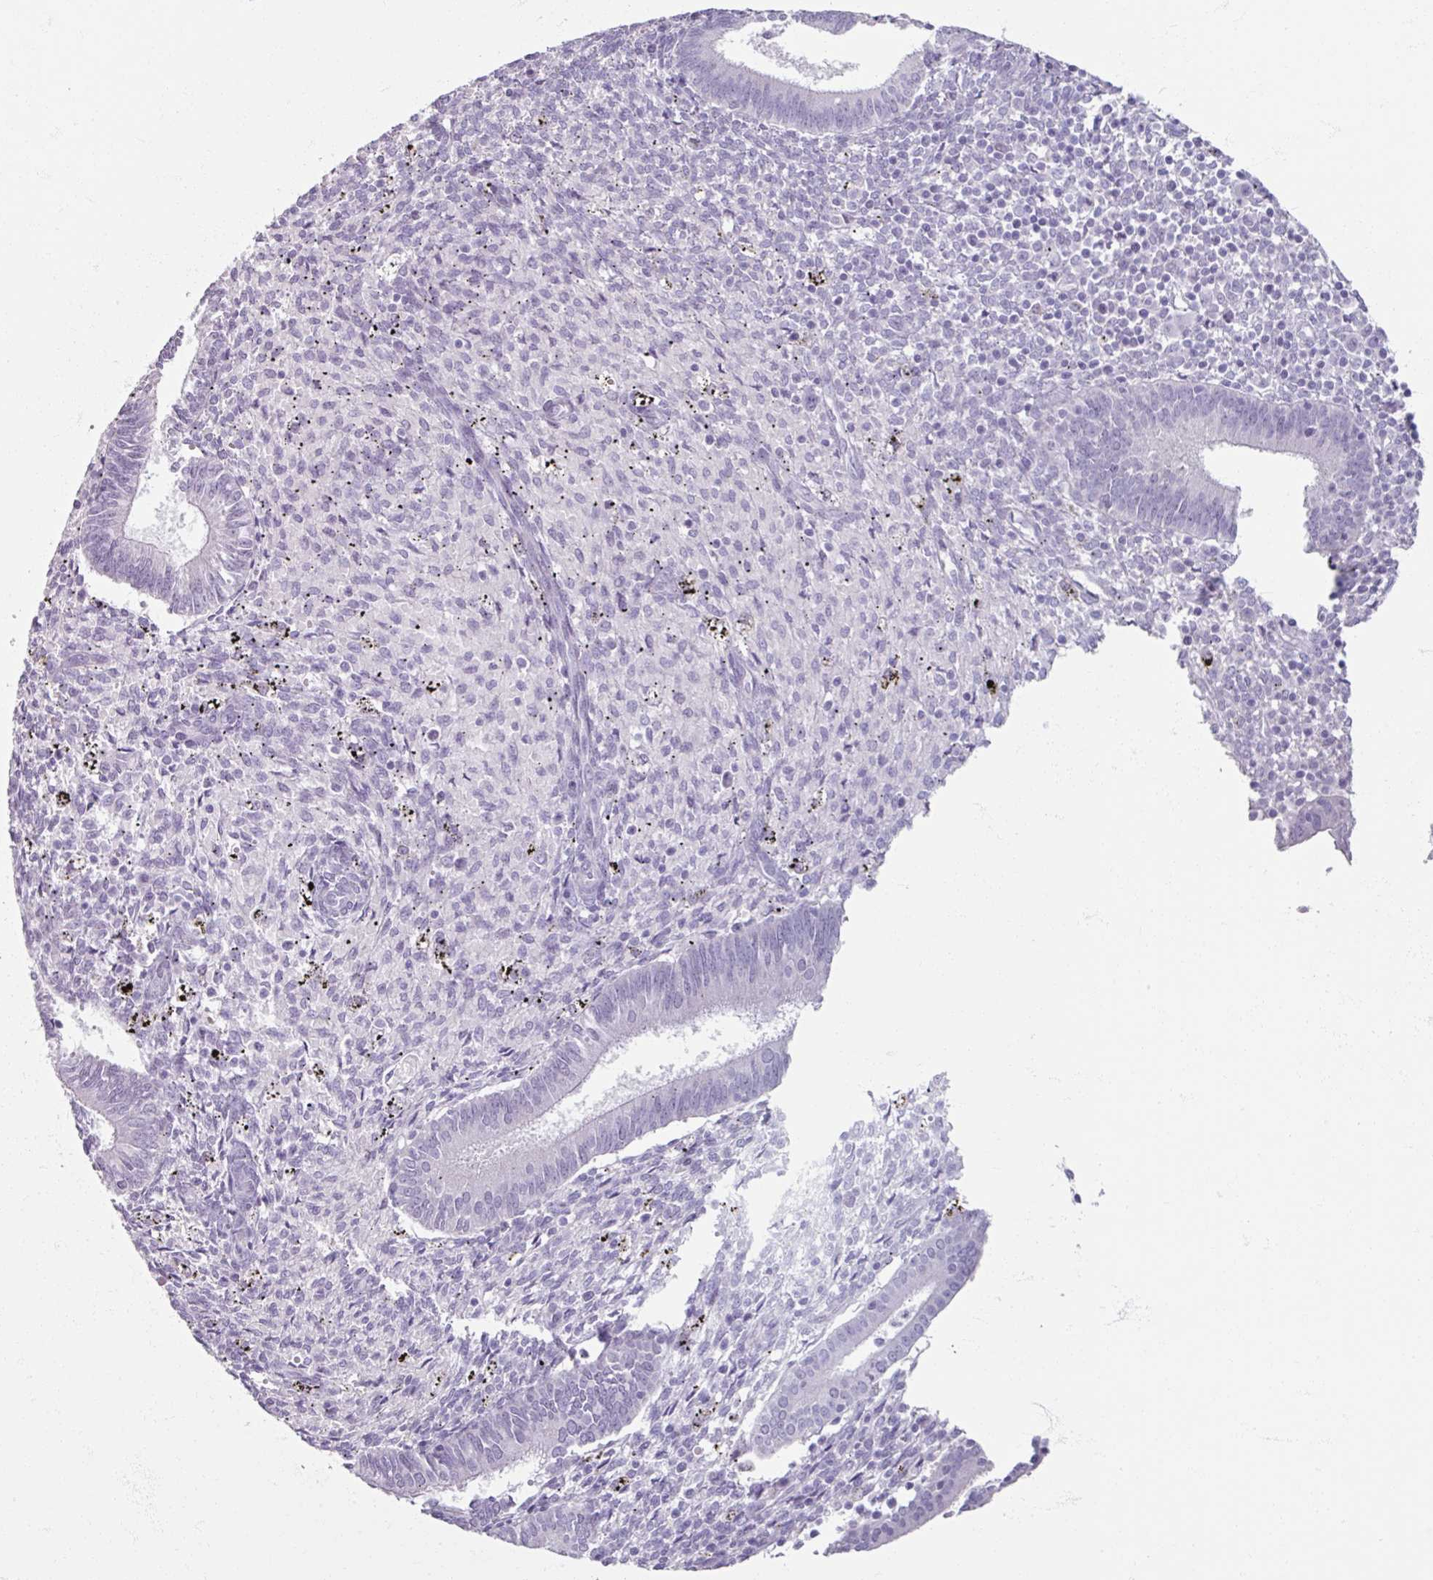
{"staining": {"intensity": "negative", "quantity": "none", "location": "none"}, "tissue": "endometrium", "cell_type": "Cells in endometrial stroma", "image_type": "normal", "snomed": [{"axis": "morphology", "description": "Normal tissue, NOS"}, {"axis": "topography", "description": "Endometrium"}], "caption": "An immunohistochemistry micrograph of unremarkable endometrium is shown. There is no staining in cells in endometrial stroma of endometrium. The staining is performed using DAB (3,3'-diaminobenzidine) brown chromogen with nuclei counter-stained in using hematoxylin.", "gene": "TG", "patient": {"sex": "female", "age": 41}}